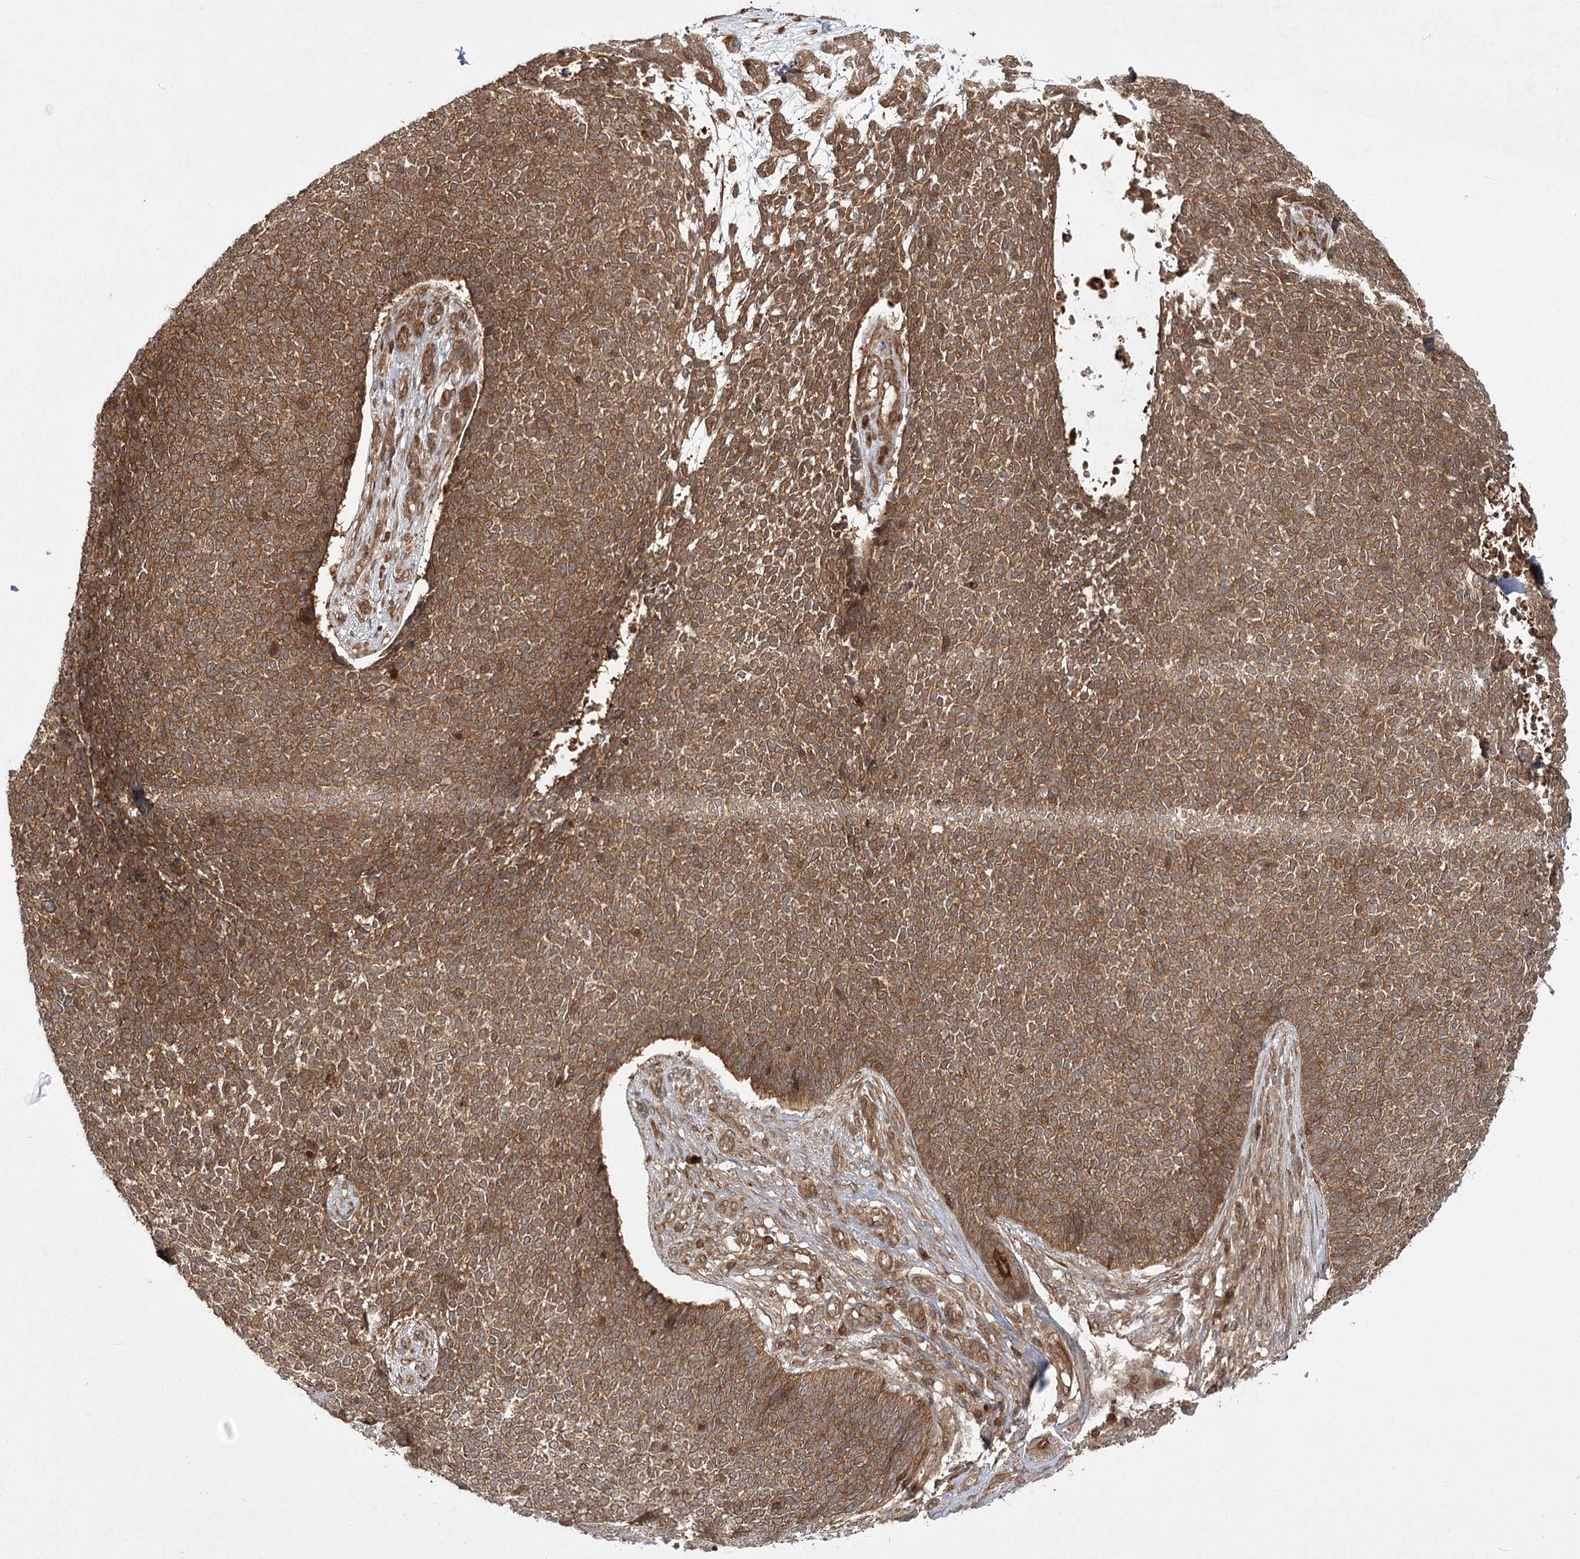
{"staining": {"intensity": "moderate", "quantity": ">75%", "location": "cytoplasmic/membranous"}, "tissue": "skin cancer", "cell_type": "Tumor cells", "image_type": "cancer", "snomed": [{"axis": "morphology", "description": "Basal cell carcinoma"}, {"axis": "topography", "description": "Skin"}], "caption": "Immunohistochemical staining of human skin cancer (basal cell carcinoma) reveals medium levels of moderate cytoplasmic/membranous protein positivity in about >75% of tumor cells.", "gene": "MDFIC", "patient": {"sex": "female", "age": 84}}